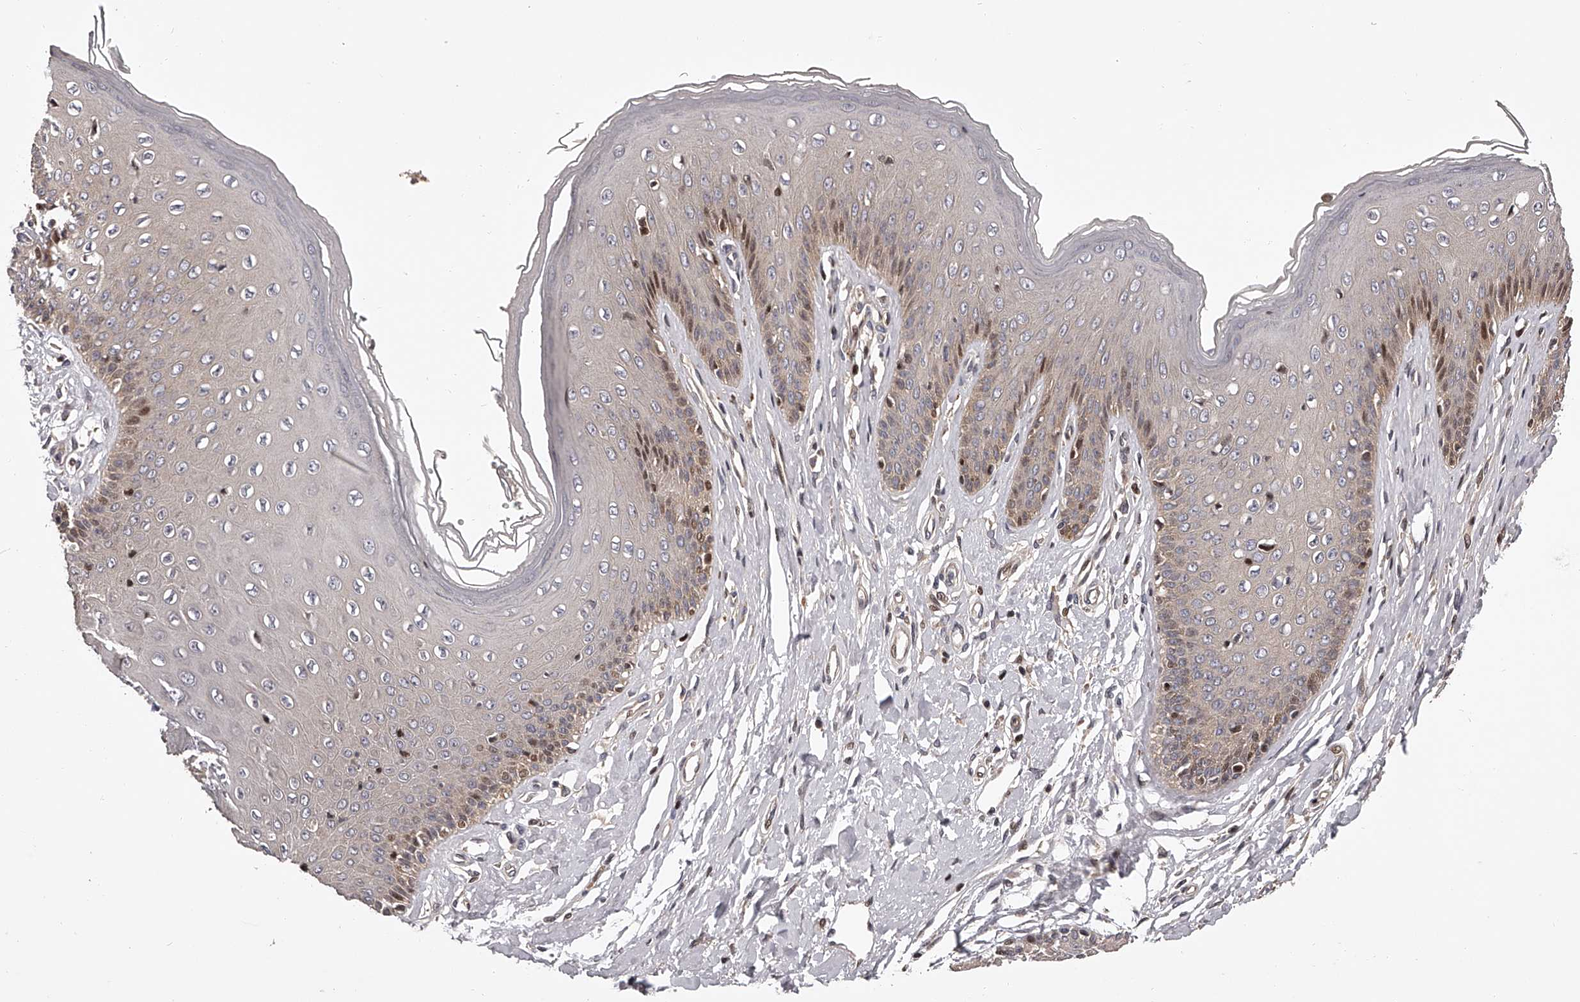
{"staining": {"intensity": "moderate", "quantity": "25%-75%", "location": "nuclear"}, "tissue": "skin", "cell_type": "Epidermal cells", "image_type": "normal", "snomed": [{"axis": "morphology", "description": "Normal tissue, NOS"}, {"axis": "morphology", "description": "Squamous cell carcinoma, NOS"}, {"axis": "topography", "description": "Vulva"}], "caption": "Immunohistochemical staining of normal skin displays 25%-75% levels of moderate nuclear protein expression in about 25%-75% of epidermal cells.", "gene": "PFDN2", "patient": {"sex": "female", "age": 85}}